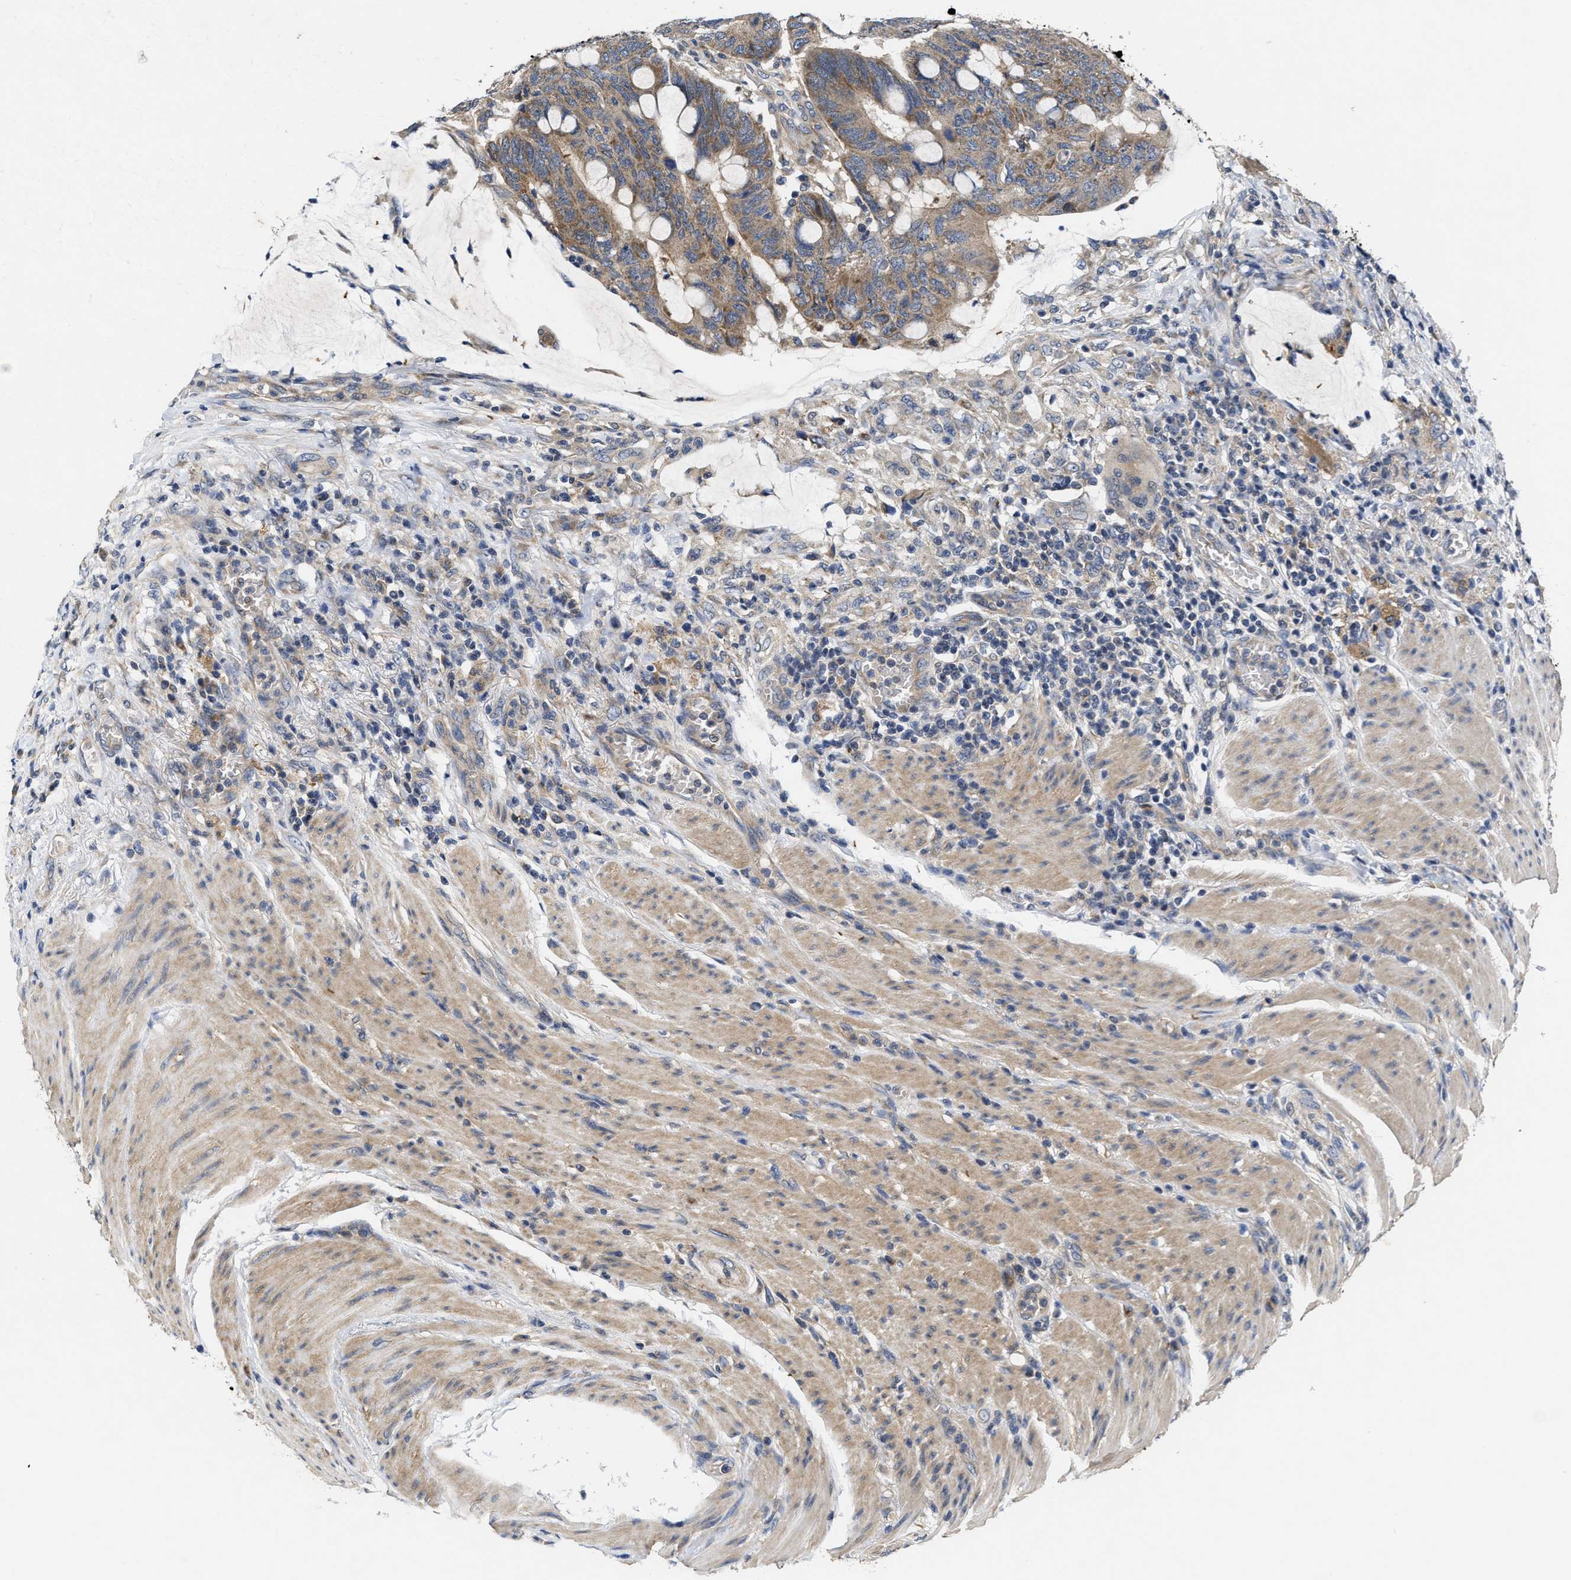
{"staining": {"intensity": "moderate", "quantity": ">75%", "location": "cytoplasmic/membranous"}, "tissue": "colorectal cancer", "cell_type": "Tumor cells", "image_type": "cancer", "snomed": [{"axis": "morphology", "description": "Normal tissue, NOS"}, {"axis": "morphology", "description": "Adenocarcinoma, NOS"}, {"axis": "topography", "description": "Rectum"}, {"axis": "topography", "description": "Peripheral nerve tissue"}], "caption": "Immunohistochemistry histopathology image of colorectal cancer (adenocarcinoma) stained for a protein (brown), which reveals medium levels of moderate cytoplasmic/membranous expression in approximately >75% of tumor cells.", "gene": "EFNA4", "patient": {"sex": "male", "age": 92}}